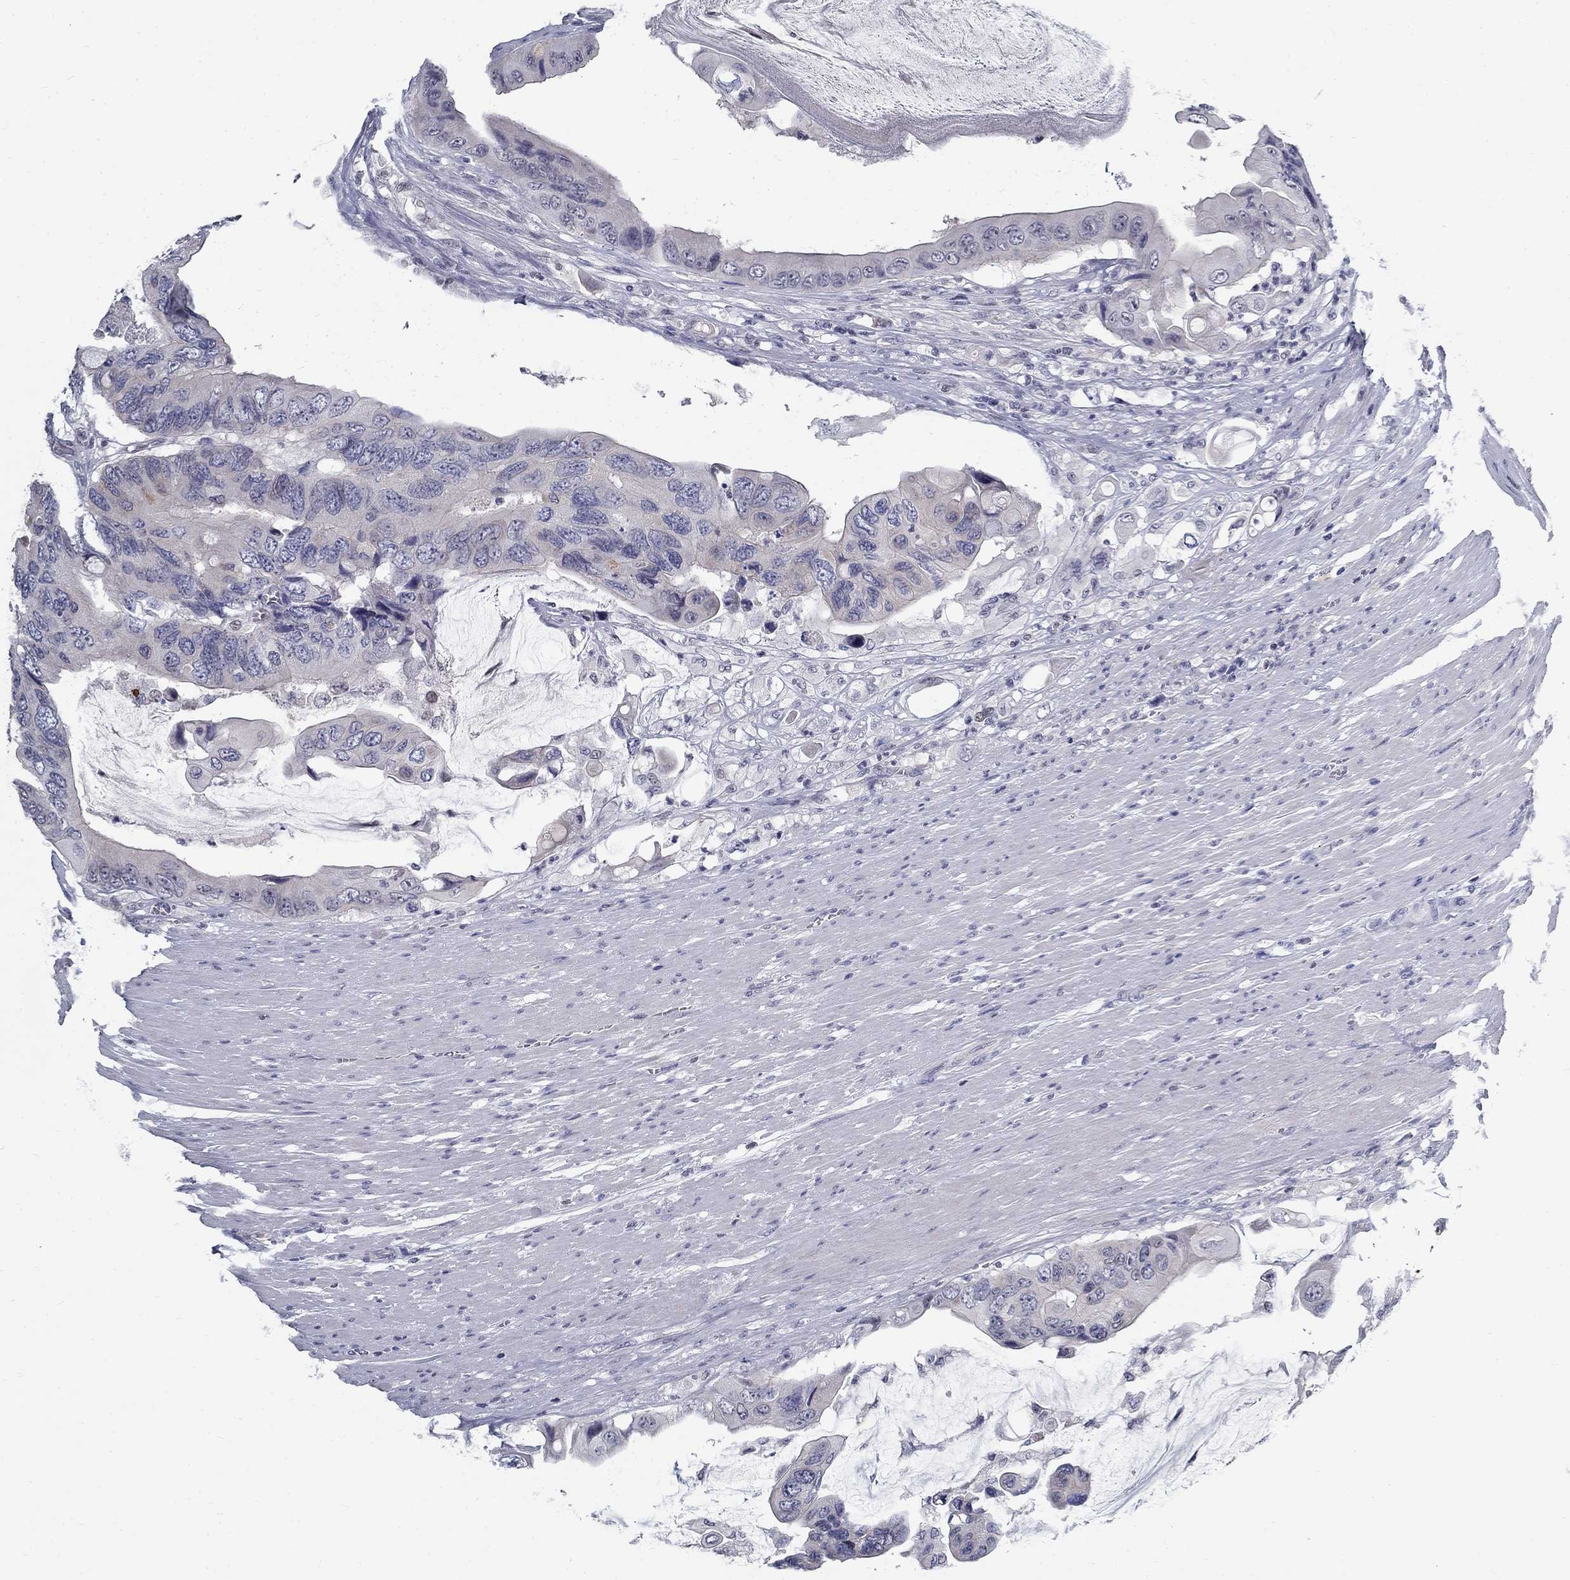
{"staining": {"intensity": "negative", "quantity": "none", "location": "none"}, "tissue": "colorectal cancer", "cell_type": "Tumor cells", "image_type": "cancer", "snomed": [{"axis": "morphology", "description": "Adenocarcinoma, NOS"}, {"axis": "topography", "description": "Rectum"}], "caption": "Photomicrograph shows no protein staining in tumor cells of colorectal cancer tissue.", "gene": "GUCA1A", "patient": {"sex": "male", "age": 63}}